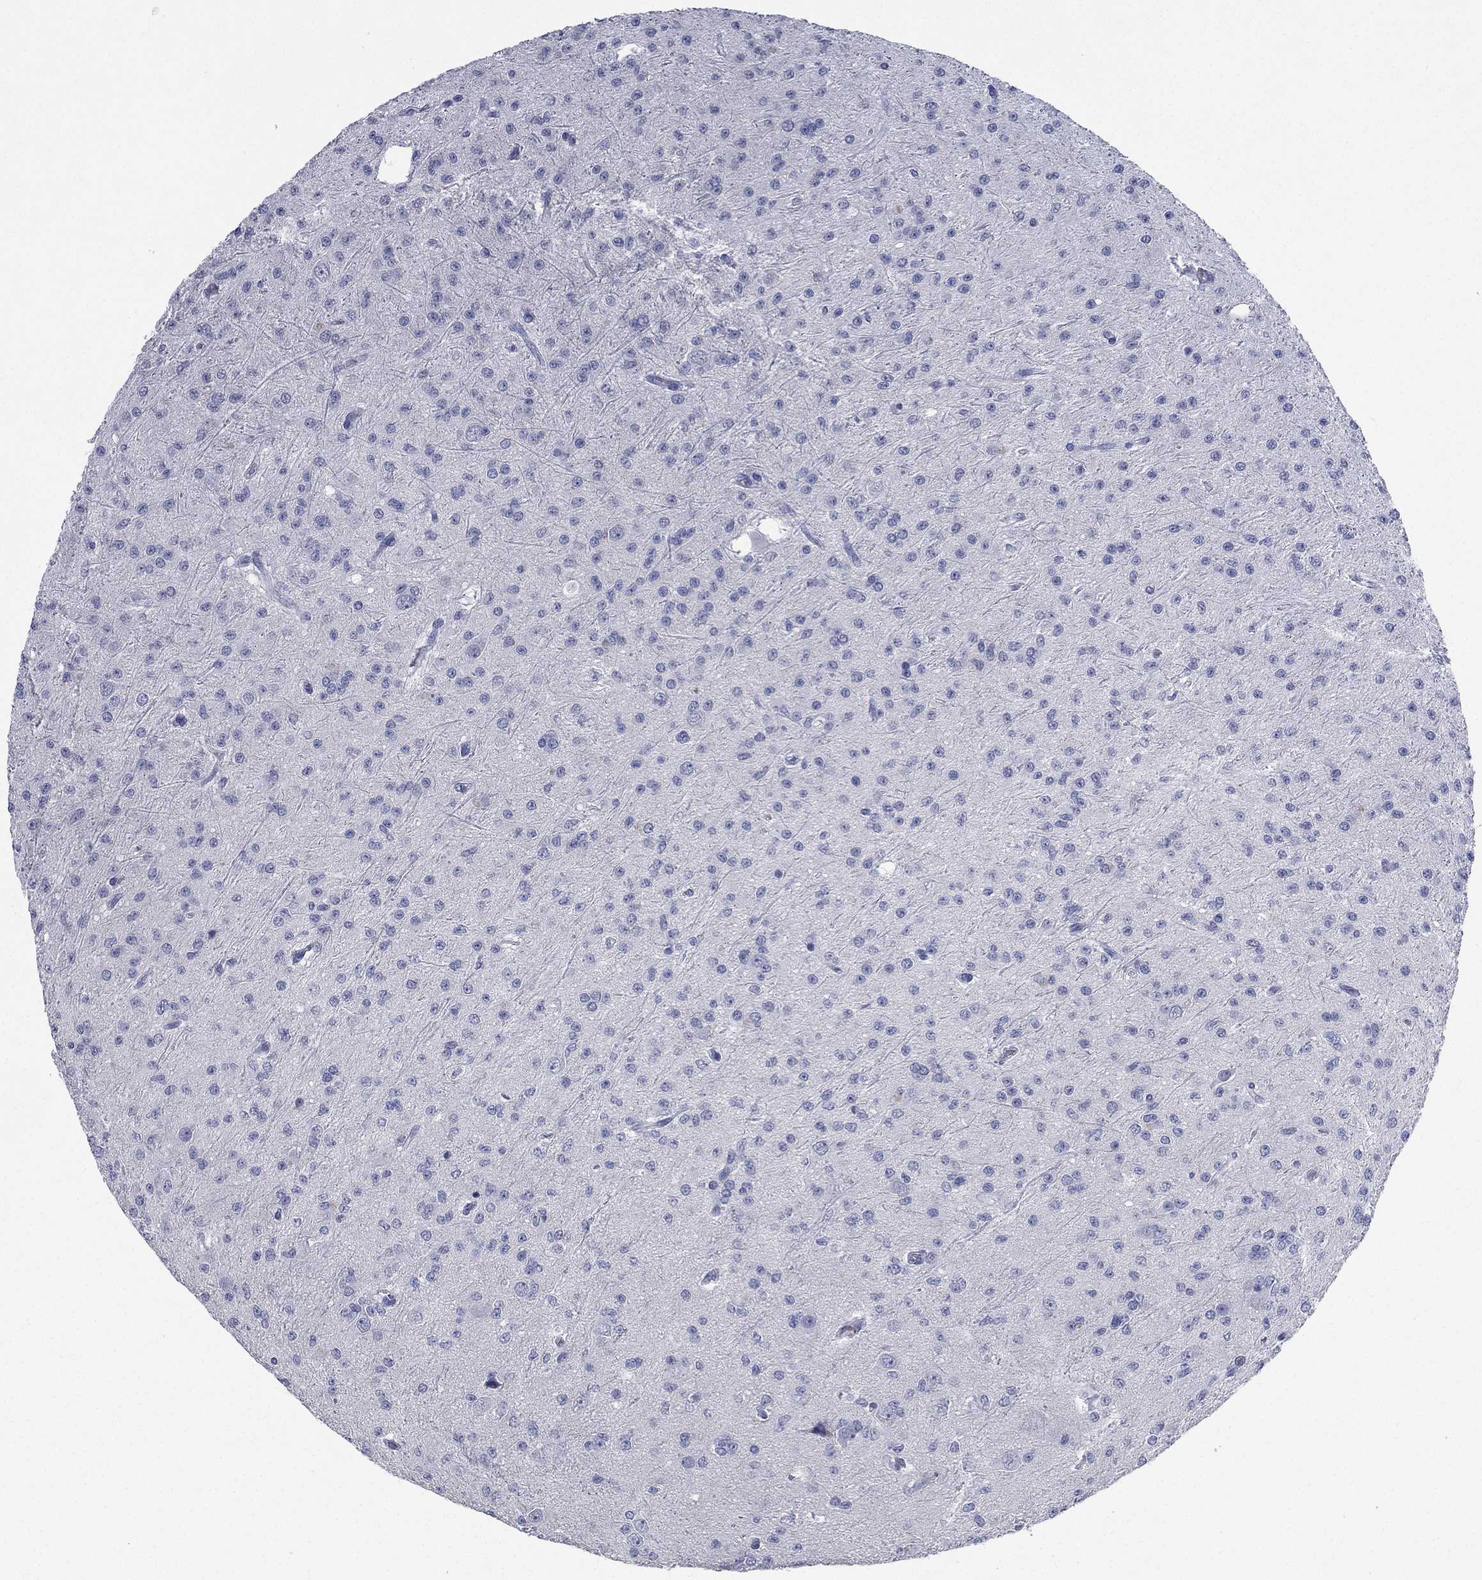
{"staining": {"intensity": "negative", "quantity": "none", "location": "none"}, "tissue": "glioma", "cell_type": "Tumor cells", "image_type": "cancer", "snomed": [{"axis": "morphology", "description": "Glioma, malignant, Low grade"}, {"axis": "topography", "description": "Brain"}], "caption": "Protein analysis of malignant low-grade glioma exhibits no significant positivity in tumor cells.", "gene": "KRT35", "patient": {"sex": "male", "age": 27}}